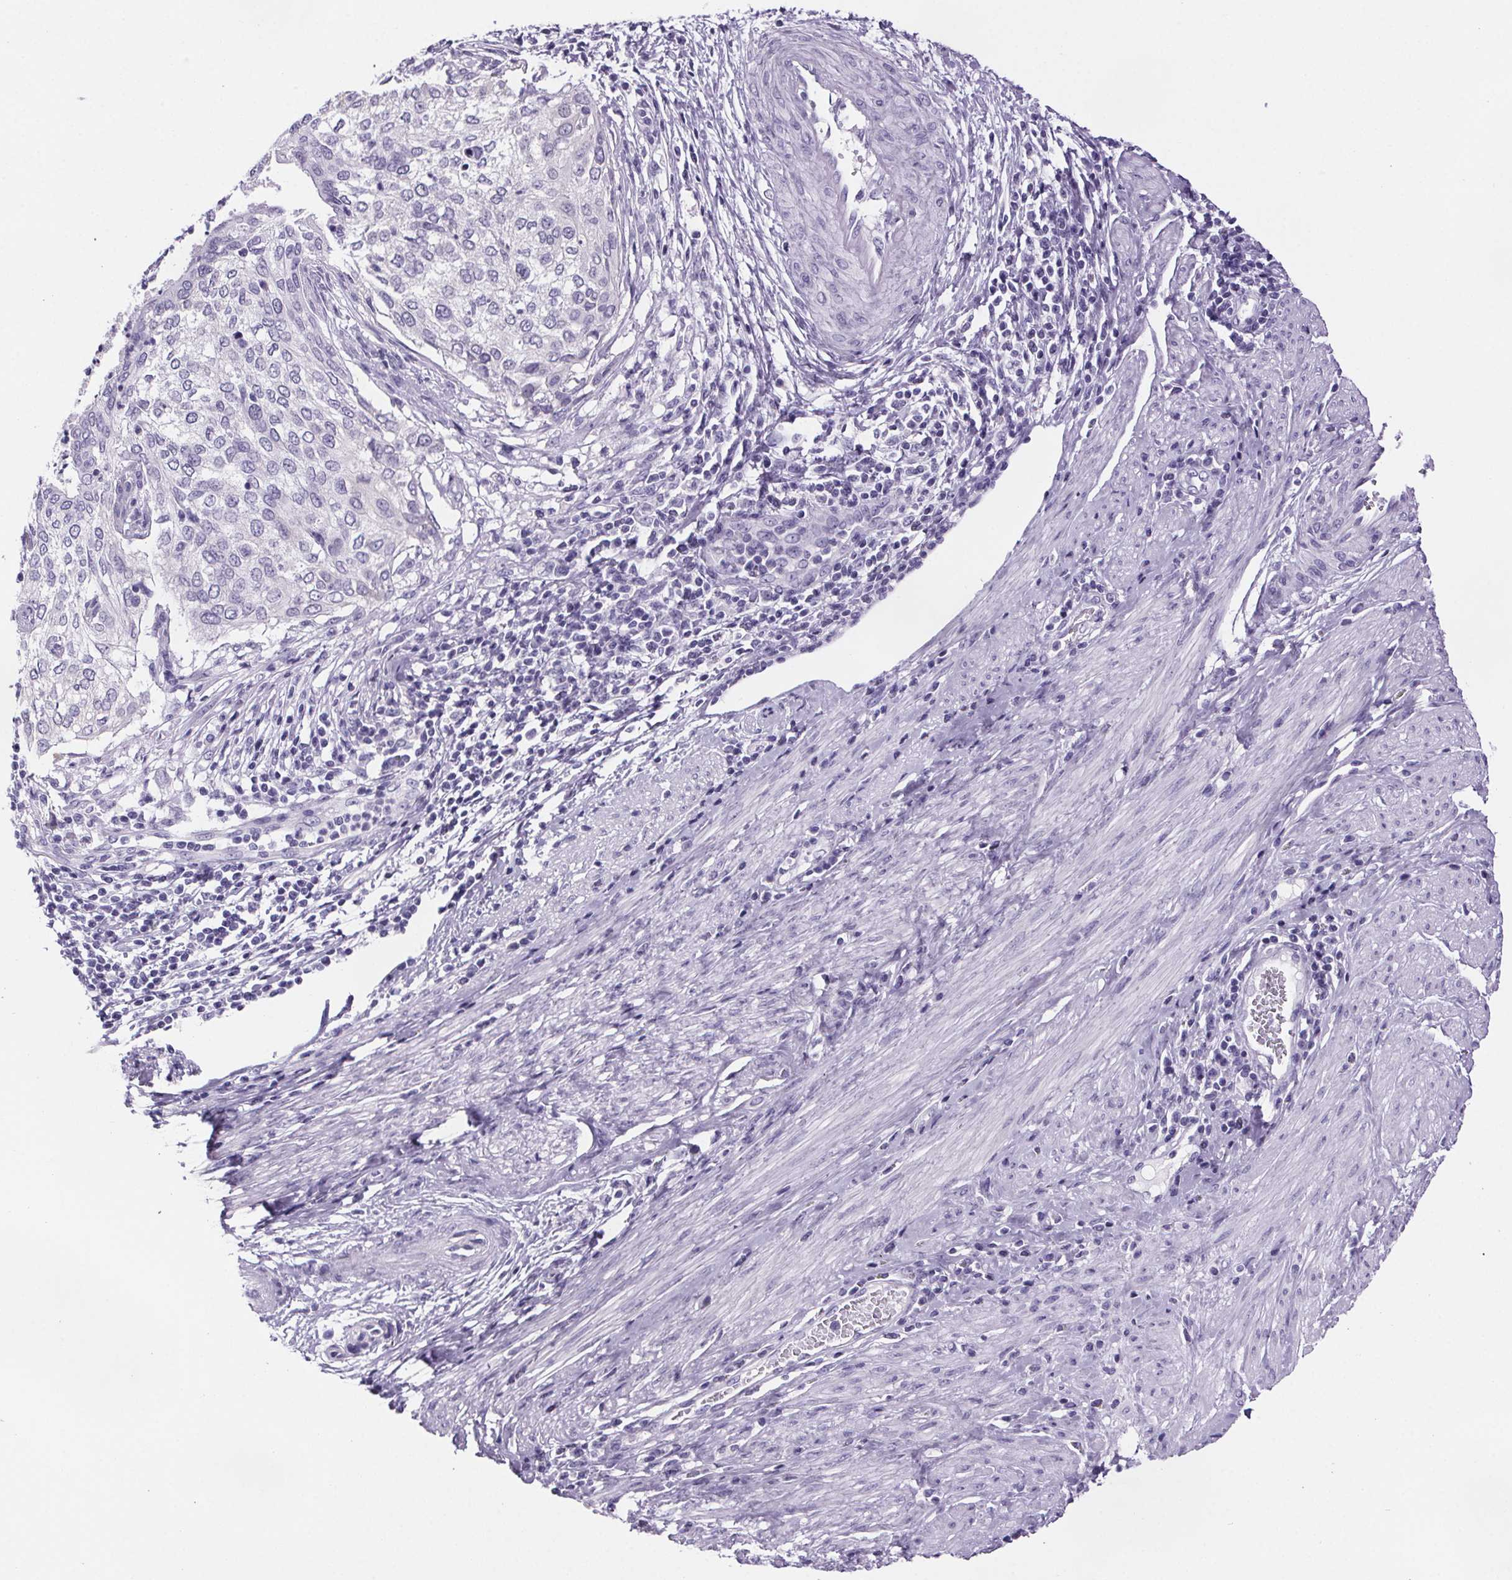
{"staining": {"intensity": "negative", "quantity": "none", "location": "none"}, "tissue": "cervical cancer", "cell_type": "Tumor cells", "image_type": "cancer", "snomed": [{"axis": "morphology", "description": "Squamous cell carcinoma, NOS"}, {"axis": "topography", "description": "Cervix"}], "caption": "The immunohistochemistry (IHC) photomicrograph has no significant positivity in tumor cells of squamous cell carcinoma (cervical) tissue. Brightfield microscopy of immunohistochemistry (IHC) stained with DAB (3,3'-diaminobenzidine) (brown) and hematoxylin (blue), captured at high magnification.", "gene": "CUBN", "patient": {"sex": "female", "age": 38}}